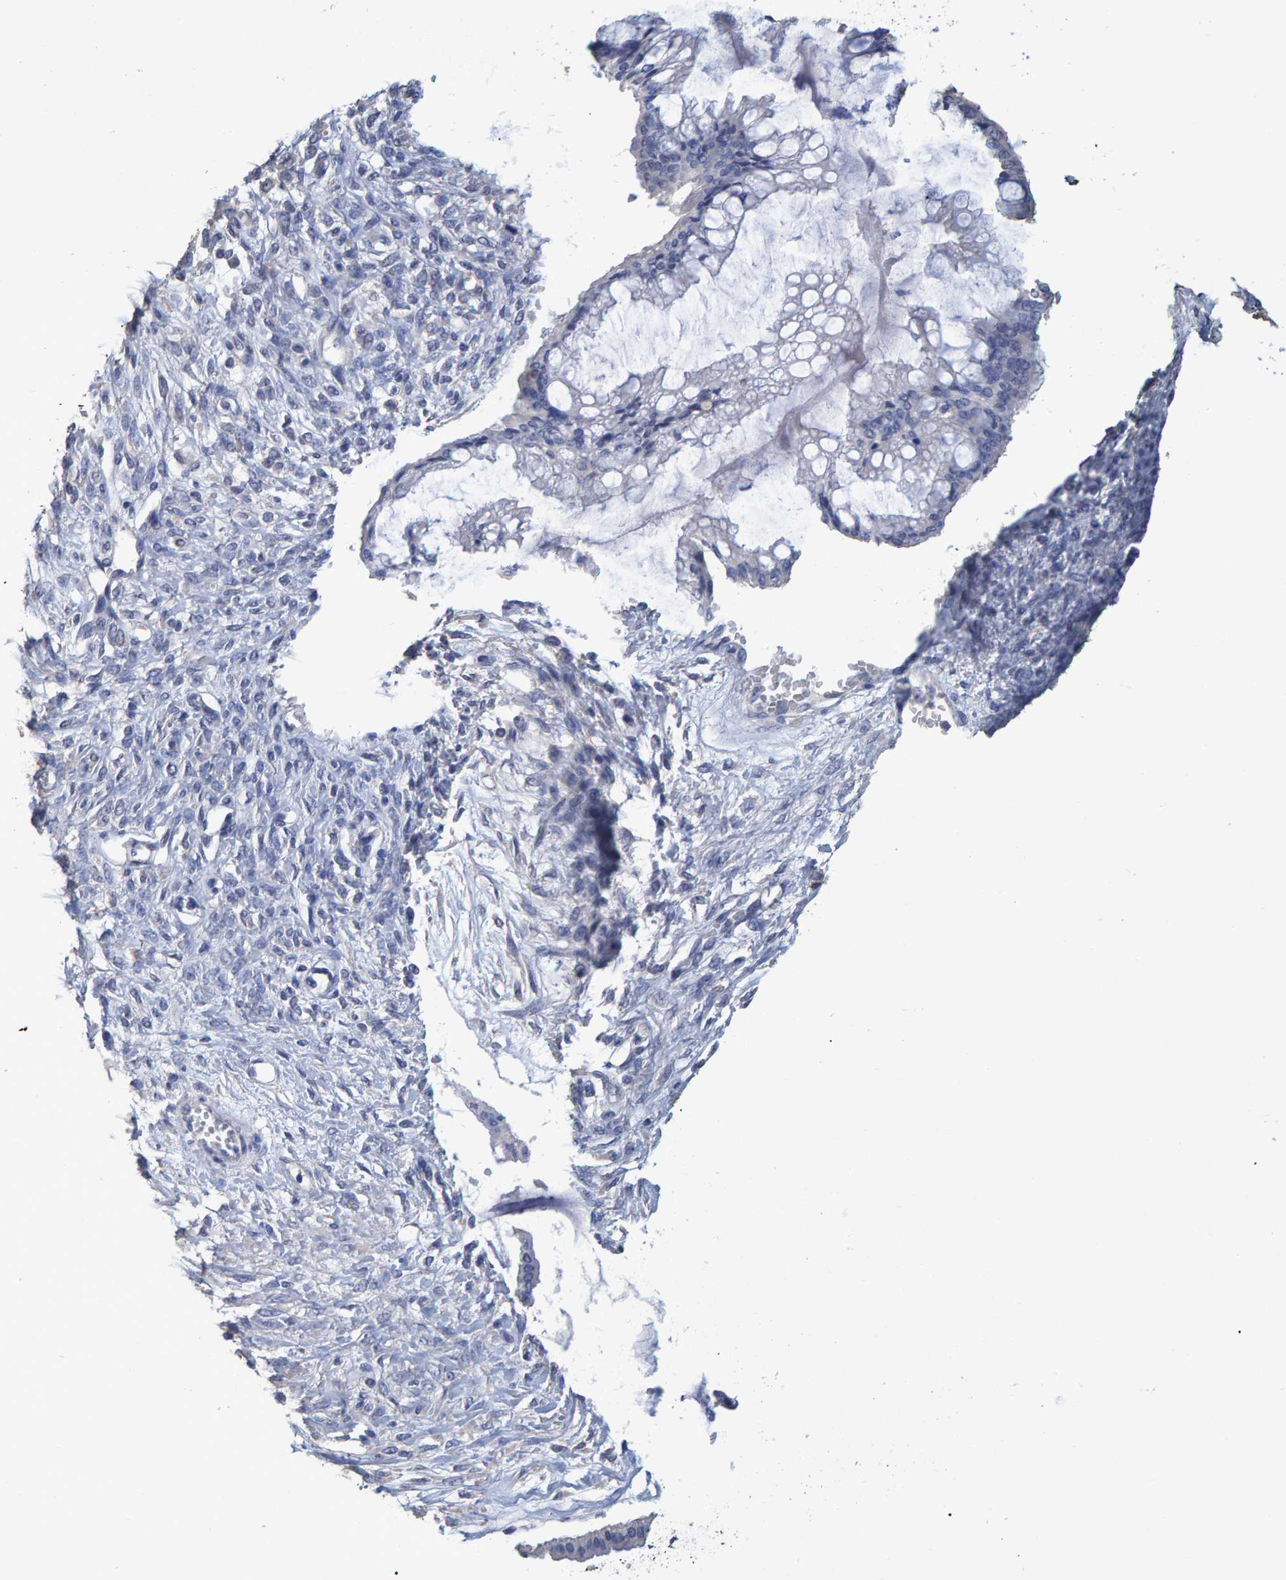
{"staining": {"intensity": "negative", "quantity": "none", "location": "none"}, "tissue": "ovarian cancer", "cell_type": "Tumor cells", "image_type": "cancer", "snomed": [{"axis": "morphology", "description": "Cystadenocarcinoma, mucinous, NOS"}, {"axis": "topography", "description": "Ovary"}], "caption": "Immunohistochemical staining of mucinous cystadenocarcinoma (ovarian) exhibits no significant positivity in tumor cells. (Brightfield microscopy of DAB (3,3'-diaminobenzidine) immunohistochemistry at high magnification).", "gene": "HEMGN", "patient": {"sex": "female", "age": 73}}